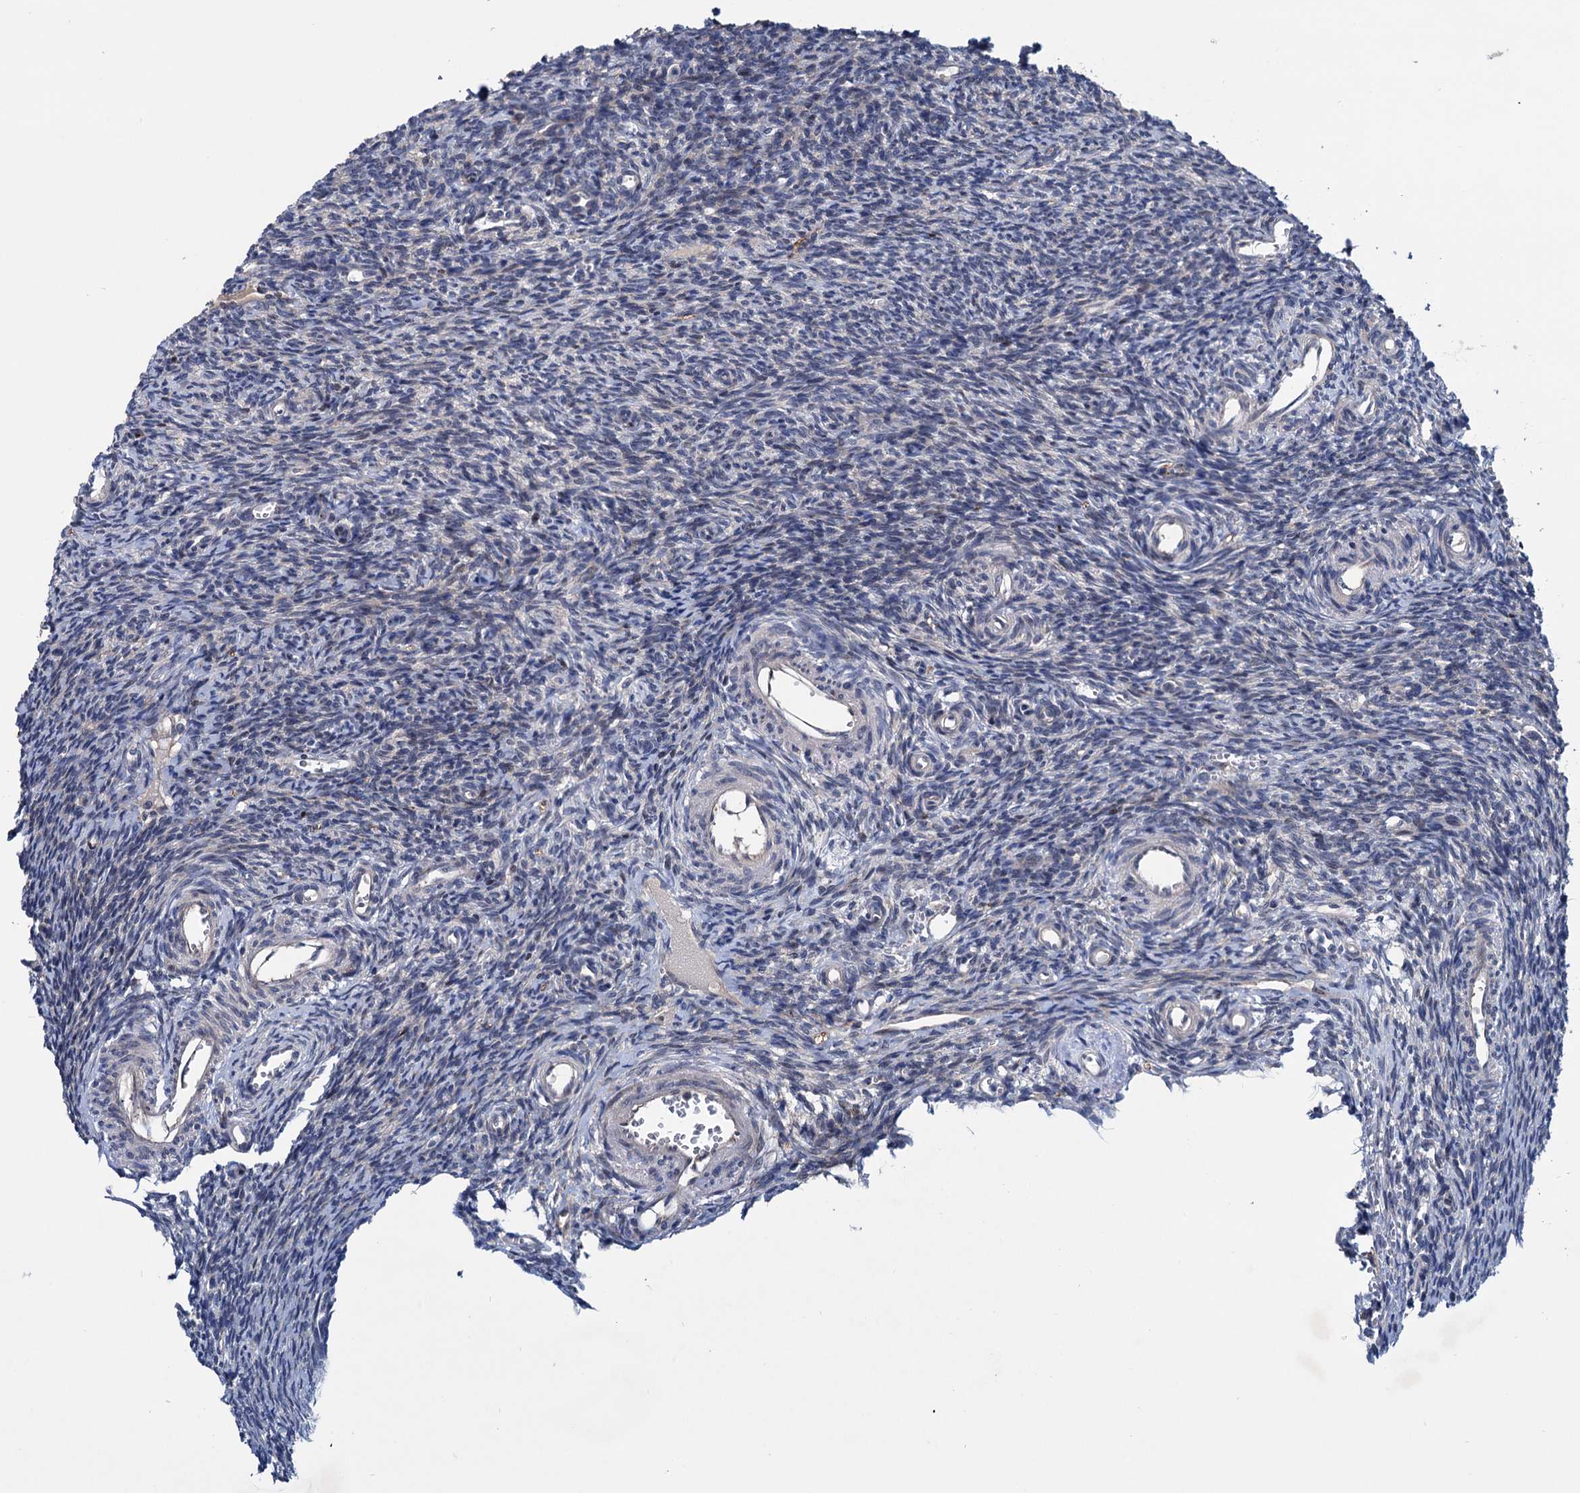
{"staining": {"intensity": "negative", "quantity": "none", "location": "none"}, "tissue": "ovary", "cell_type": "Ovarian stroma cells", "image_type": "normal", "snomed": [{"axis": "morphology", "description": "Normal tissue, NOS"}, {"axis": "topography", "description": "Ovary"}], "caption": "Photomicrograph shows no significant protein staining in ovarian stroma cells of benign ovary.", "gene": "EYA4", "patient": {"sex": "female", "age": 39}}